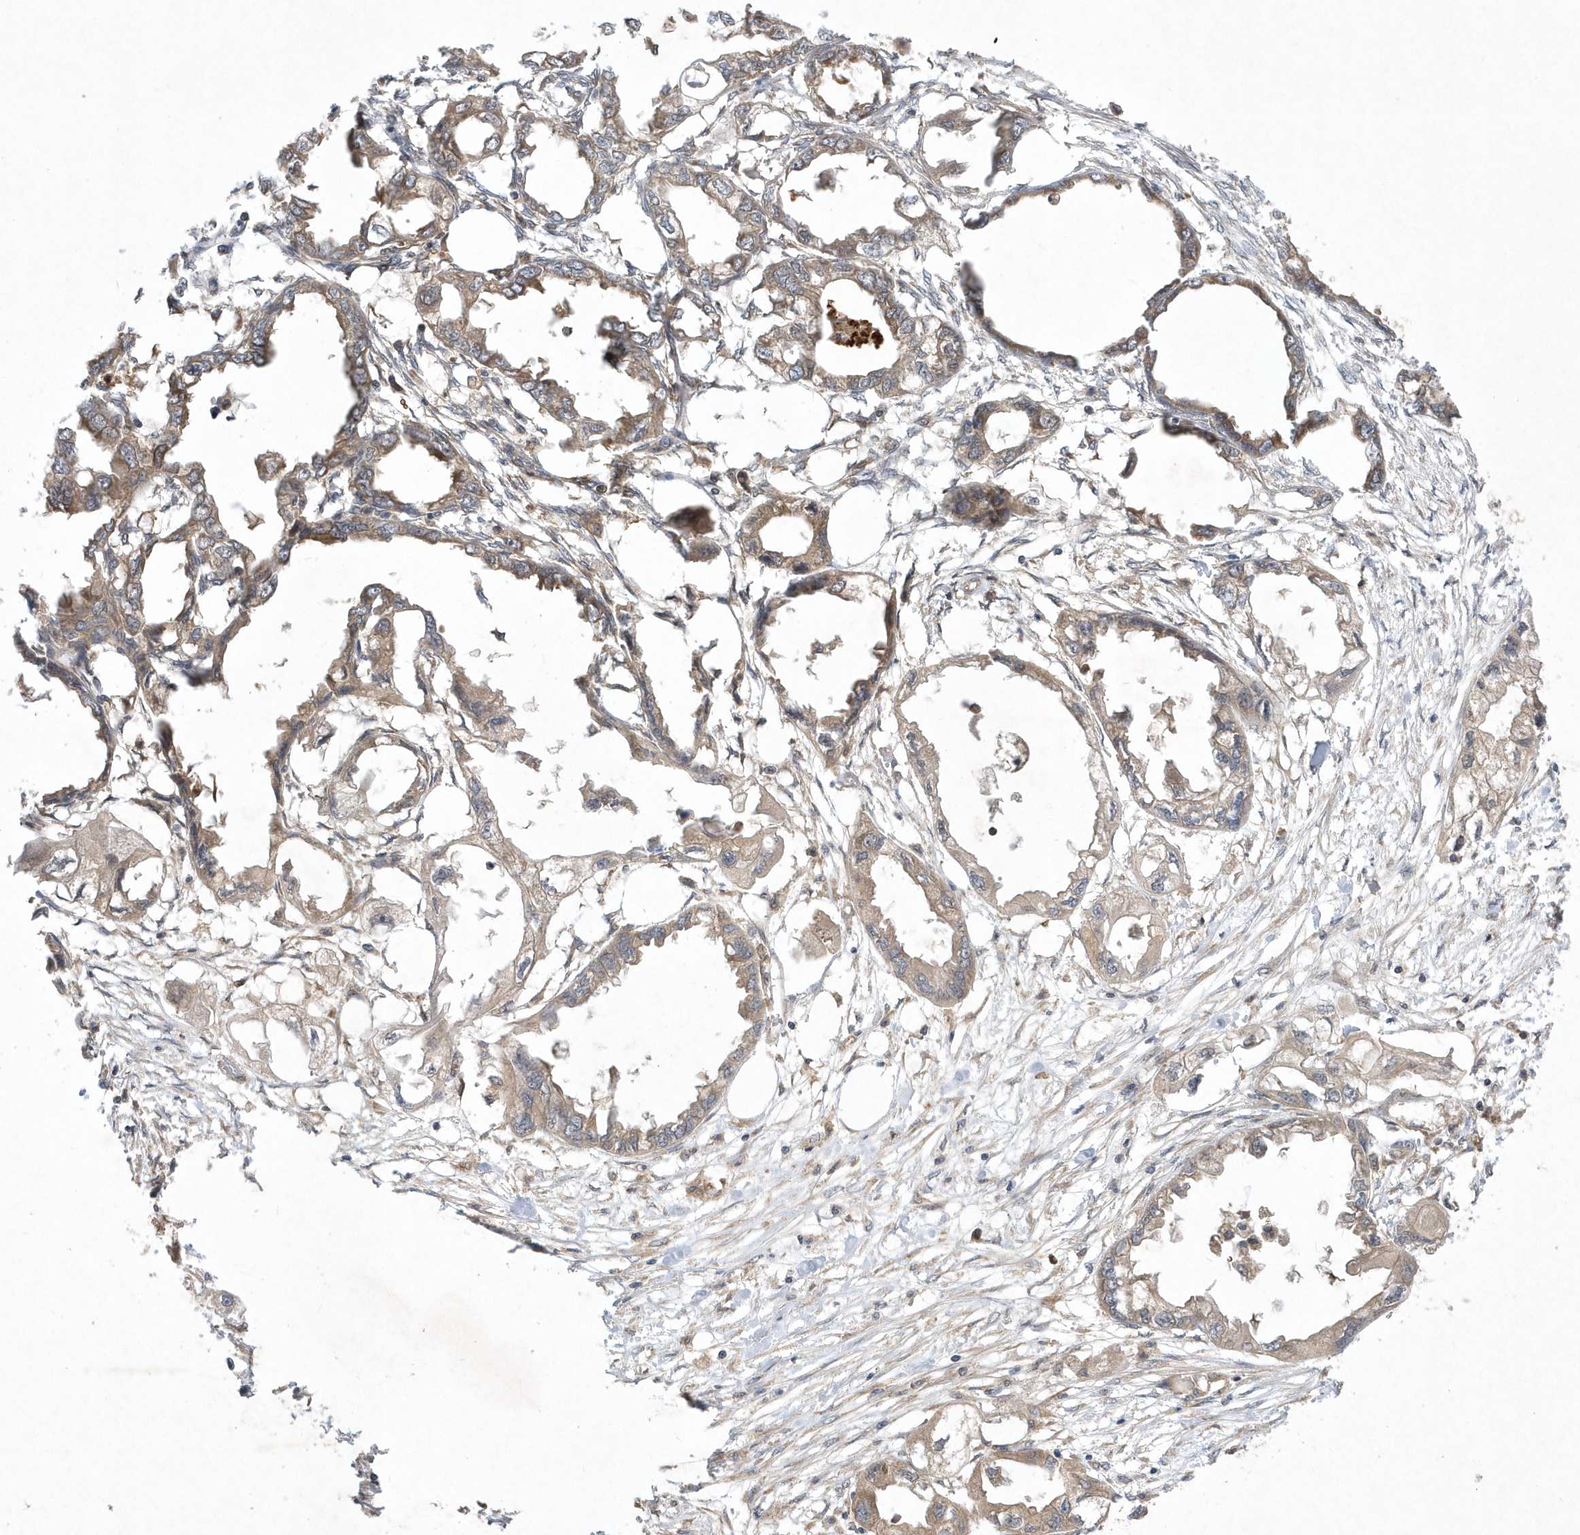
{"staining": {"intensity": "weak", "quantity": ">75%", "location": "cytoplasmic/membranous"}, "tissue": "endometrial cancer", "cell_type": "Tumor cells", "image_type": "cancer", "snomed": [{"axis": "morphology", "description": "Adenocarcinoma, NOS"}, {"axis": "morphology", "description": "Adenocarcinoma, metastatic, NOS"}, {"axis": "topography", "description": "Adipose tissue"}, {"axis": "topography", "description": "Endometrium"}], "caption": "Endometrial cancer was stained to show a protein in brown. There is low levels of weak cytoplasmic/membranous positivity in about >75% of tumor cells.", "gene": "GFM2", "patient": {"sex": "female", "age": 67}}